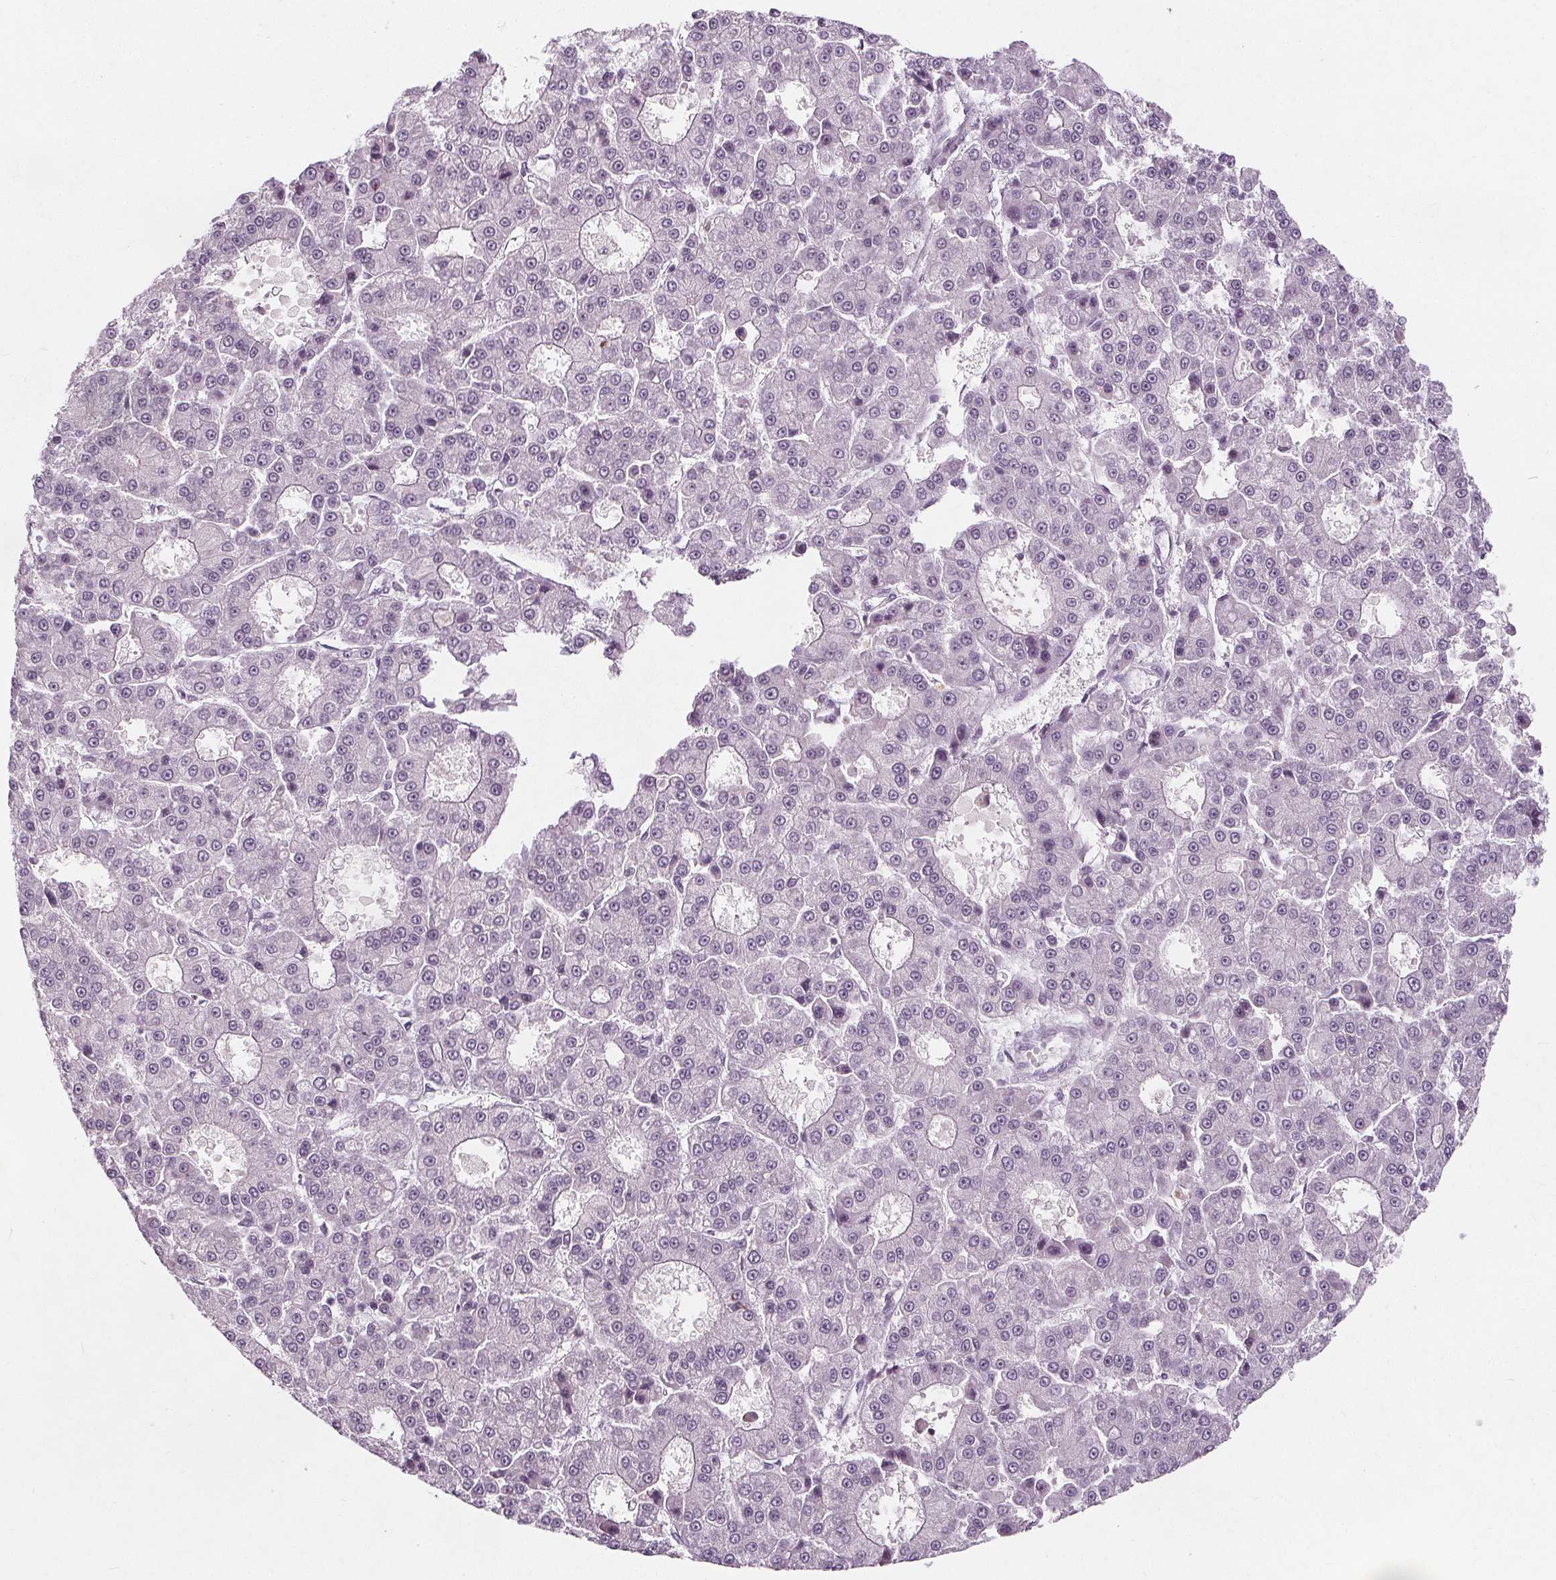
{"staining": {"intensity": "negative", "quantity": "none", "location": "none"}, "tissue": "liver cancer", "cell_type": "Tumor cells", "image_type": "cancer", "snomed": [{"axis": "morphology", "description": "Carcinoma, Hepatocellular, NOS"}, {"axis": "topography", "description": "Liver"}], "caption": "Hepatocellular carcinoma (liver) was stained to show a protein in brown. There is no significant staining in tumor cells. (DAB immunohistochemistry, high magnification).", "gene": "TAF6L", "patient": {"sex": "male", "age": 70}}